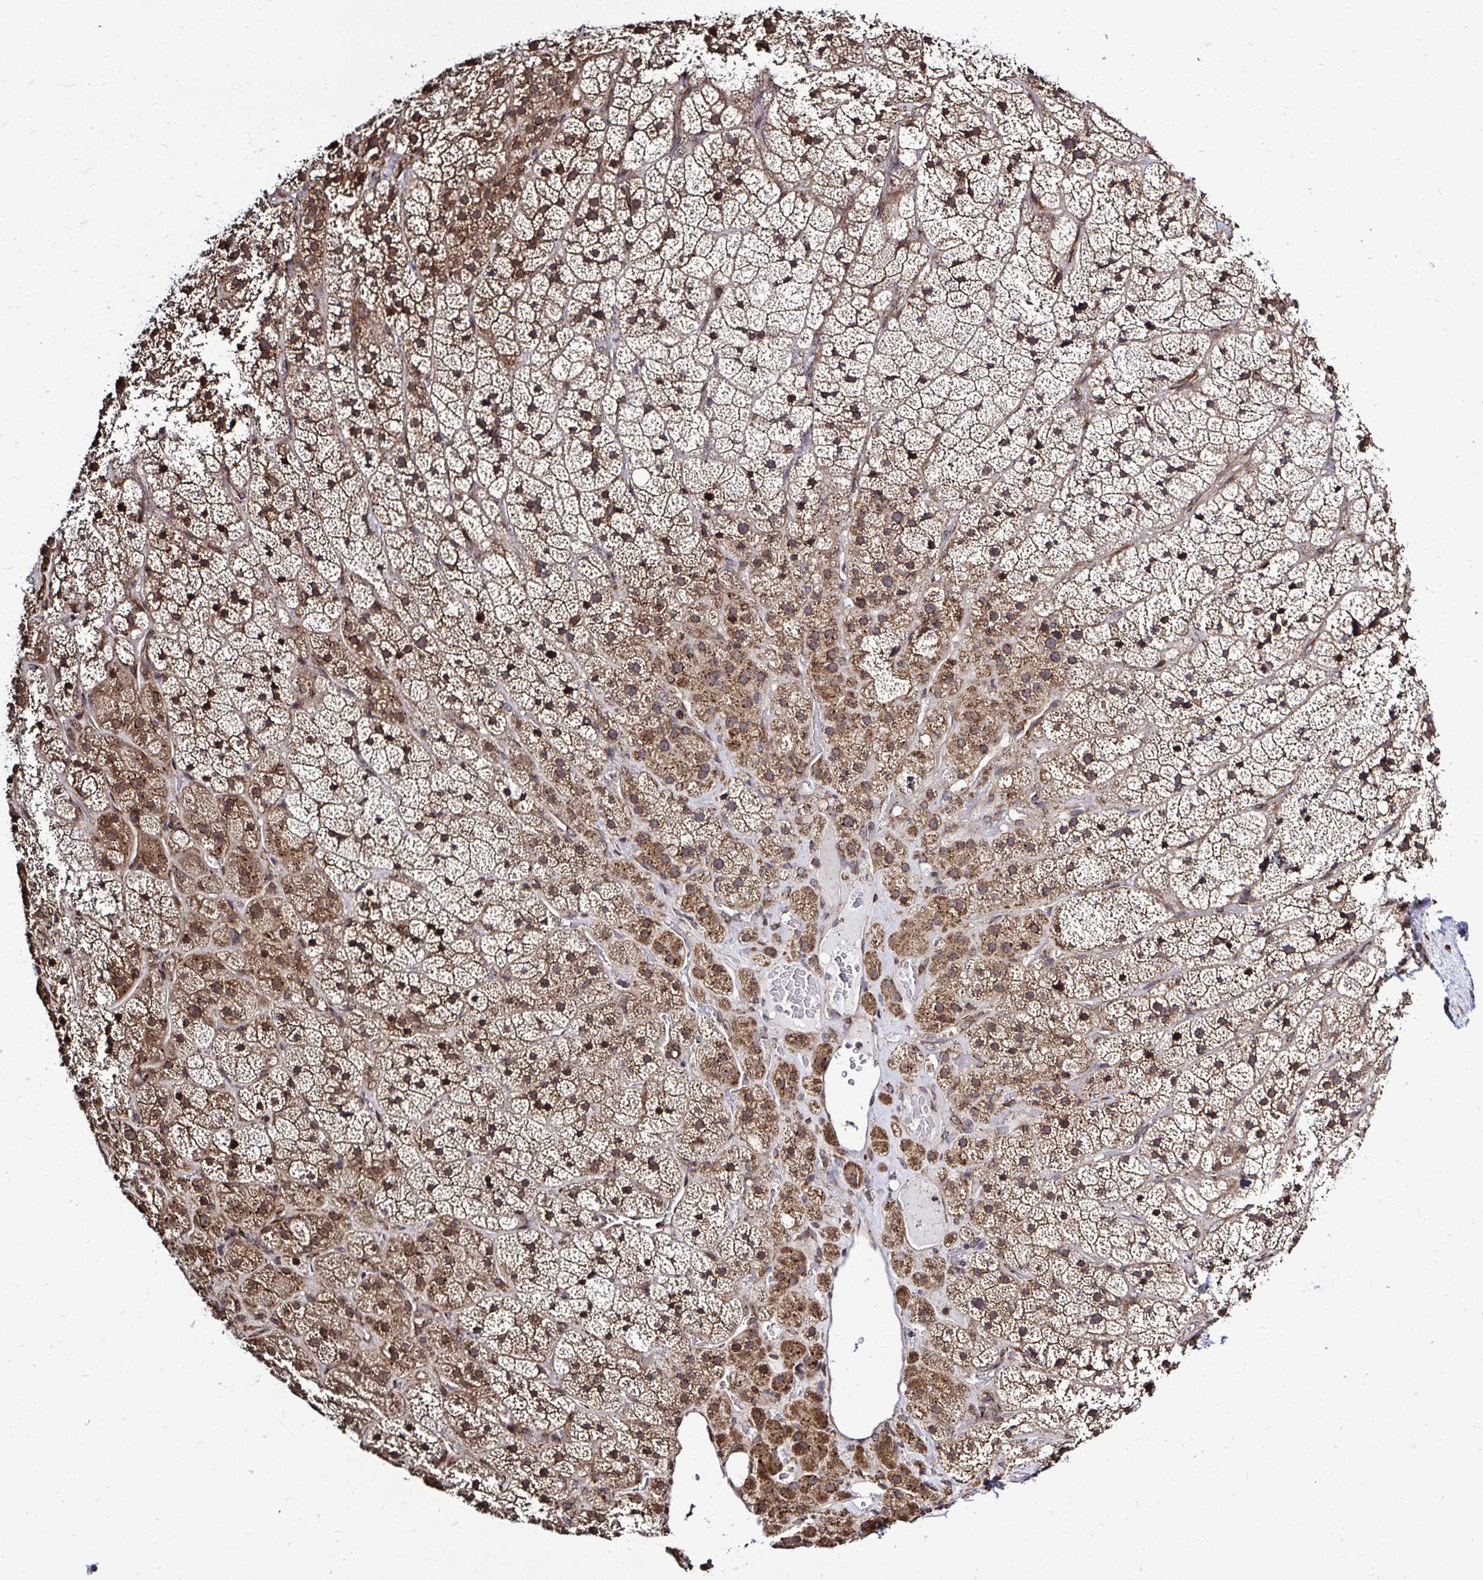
{"staining": {"intensity": "moderate", "quantity": ">75%", "location": "cytoplasmic/membranous,nuclear"}, "tissue": "adrenal gland", "cell_type": "Glandular cells", "image_type": "normal", "snomed": [{"axis": "morphology", "description": "Normal tissue, NOS"}, {"axis": "topography", "description": "Adrenal gland"}], "caption": "The image reveals staining of unremarkable adrenal gland, revealing moderate cytoplasmic/membranous,nuclear protein expression (brown color) within glandular cells.", "gene": "FMR1", "patient": {"sex": "male", "age": 57}}